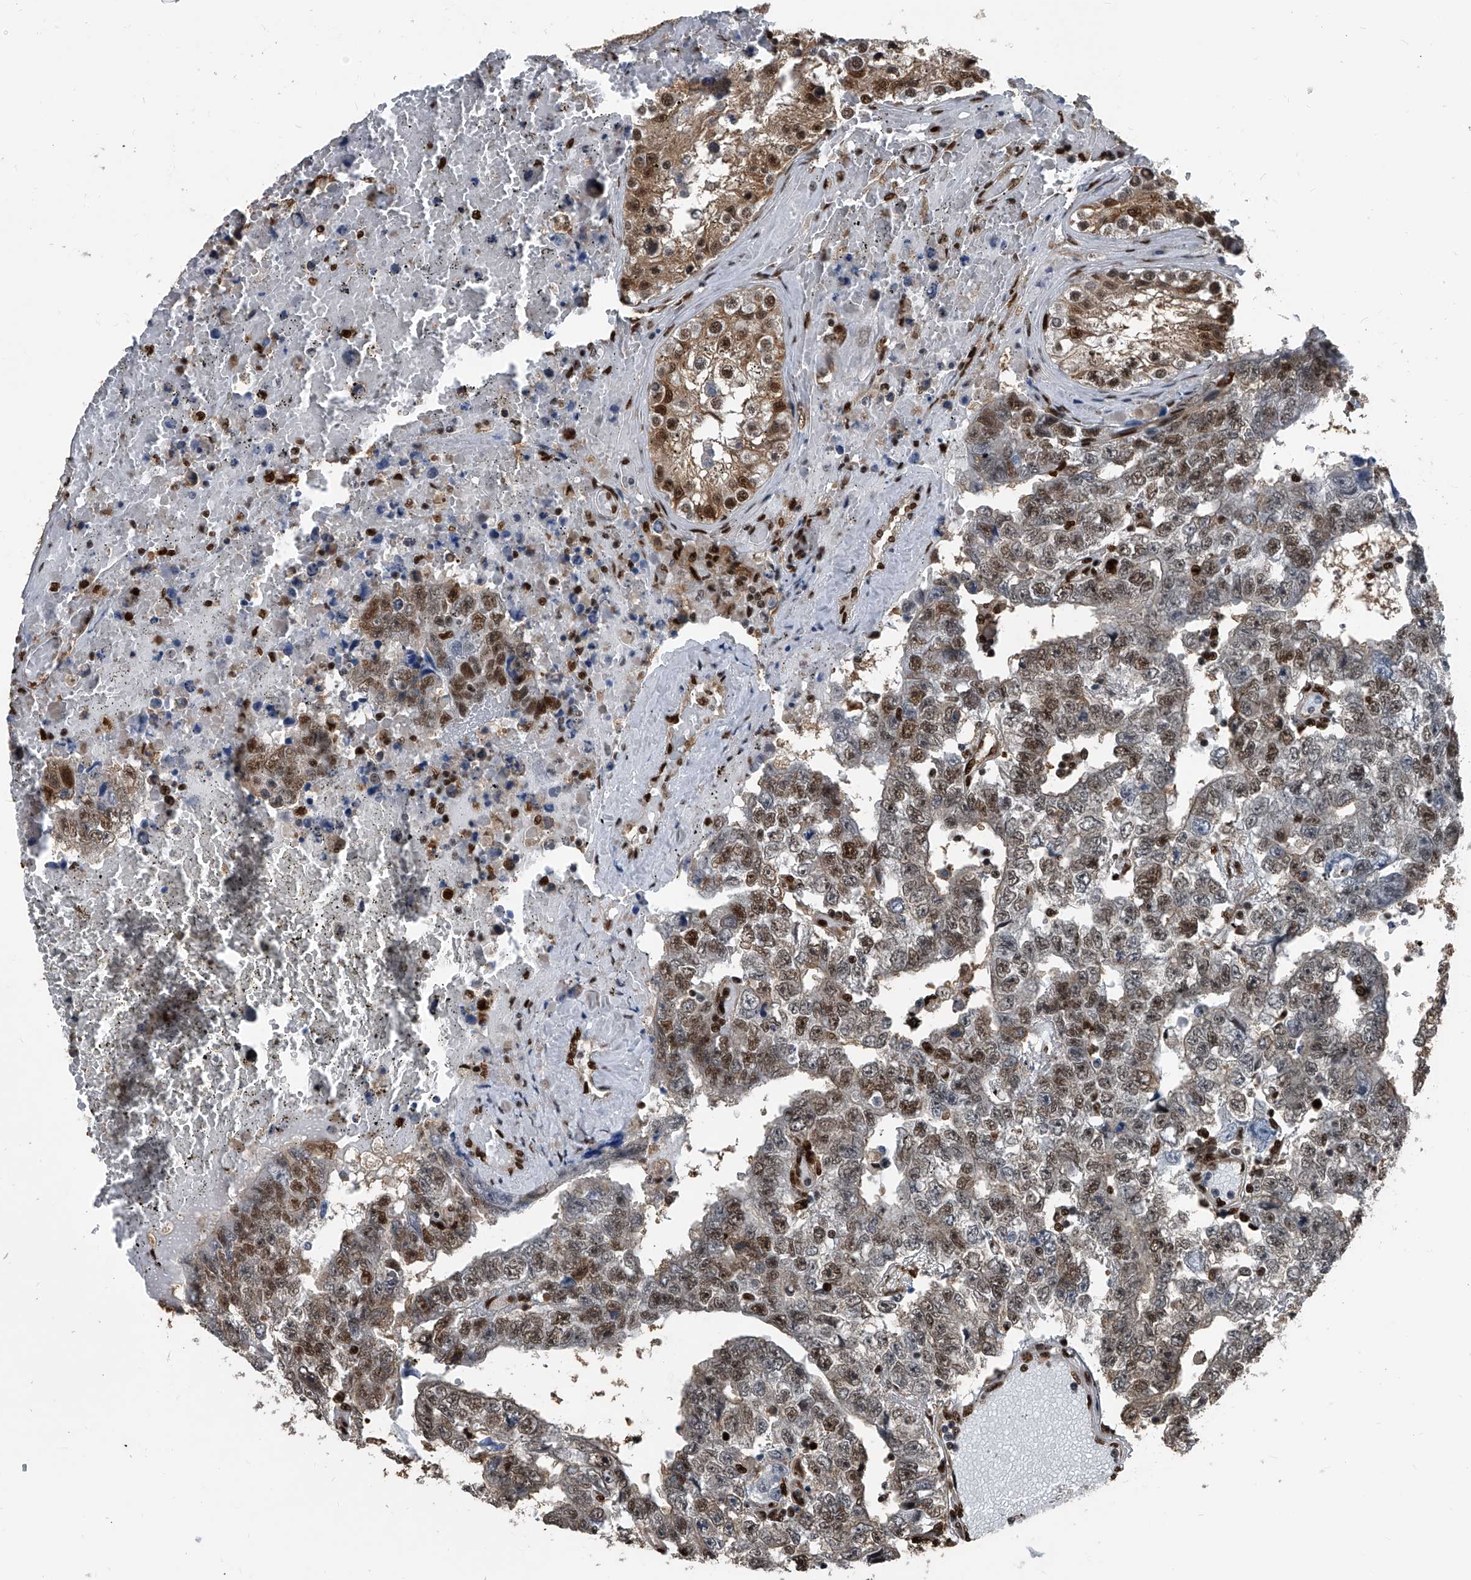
{"staining": {"intensity": "moderate", "quantity": ">75%", "location": "nuclear"}, "tissue": "testis cancer", "cell_type": "Tumor cells", "image_type": "cancer", "snomed": [{"axis": "morphology", "description": "Carcinoma, Embryonal, NOS"}, {"axis": "topography", "description": "Testis"}], "caption": "Immunohistochemistry of human testis cancer (embryonal carcinoma) shows medium levels of moderate nuclear staining in about >75% of tumor cells.", "gene": "FKBP5", "patient": {"sex": "male", "age": 25}}